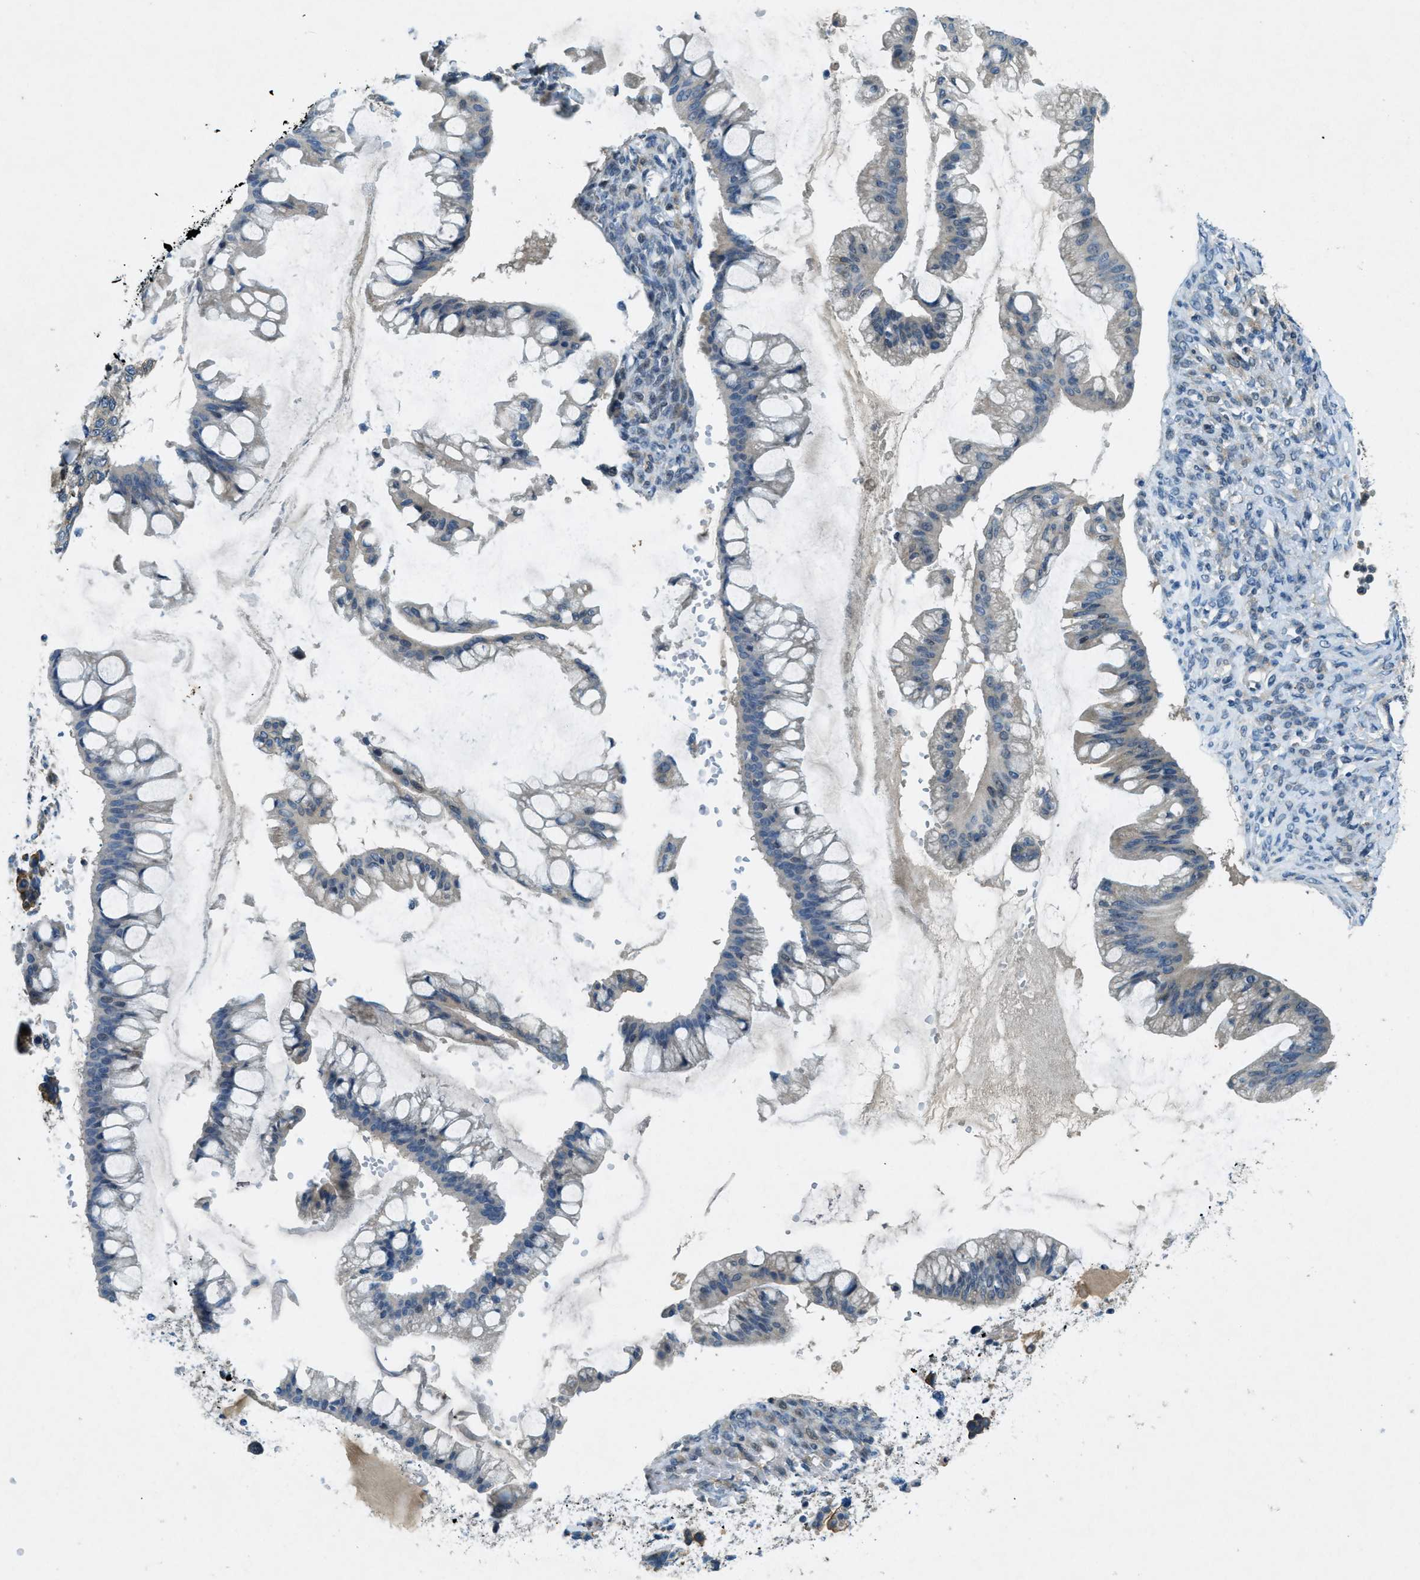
{"staining": {"intensity": "negative", "quantity": "none", "location": "none"}, "tissue": "ovarian cancer", "cell_type": "Tumor cells", "image_type": "cancer", "snomed": [{"axis": "morphology", "description": "Cystadenocarcinoma, mucinous, NOS"}, {"axis": "topography", "description": "Ovary"}], "caption": "DAB immunohistochemical staining of ovarian mucinous cystadenocarcinoma exhibits no significant expression in tumor cells.", "gene": "SNX14", "patient": {"sex": "female", "age": 73}}